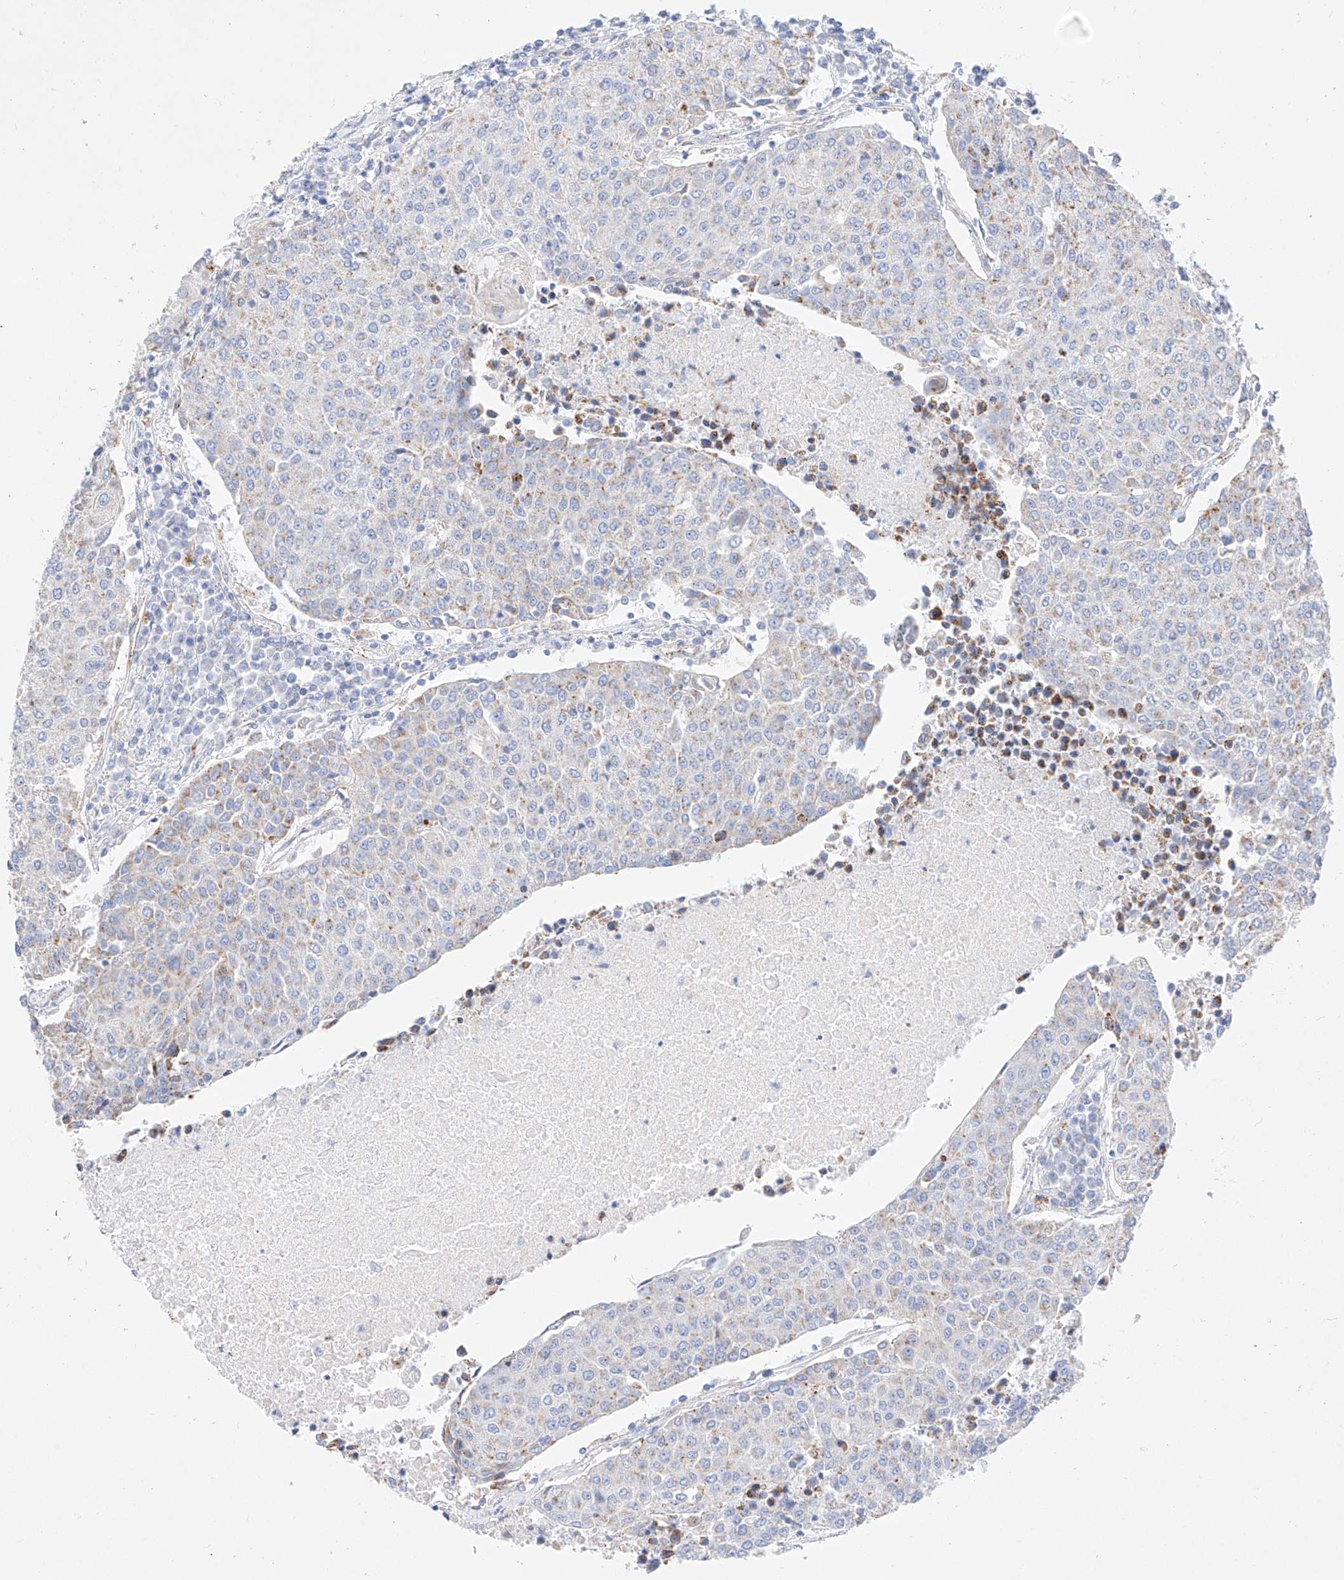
{"staining": {"intensity": "weak", "quantity": "<25%", "location": "cytoplasmic/membranous"}, "tissue": "urothelial cancer", "cell_type": "Tumor cells", "image_type": "cancer", "snomed": [{"axis": "morphology", "description": "Urothelial carcinoma, High grade"}, {"axis": "topography", "description": "Urinary bladder"}], "caption": "There is no significant expression in tumor cells of high-grade urothelial carcinoma.", "gene": "C6orf62", "patient": {"sex": "female", "age": 85}}